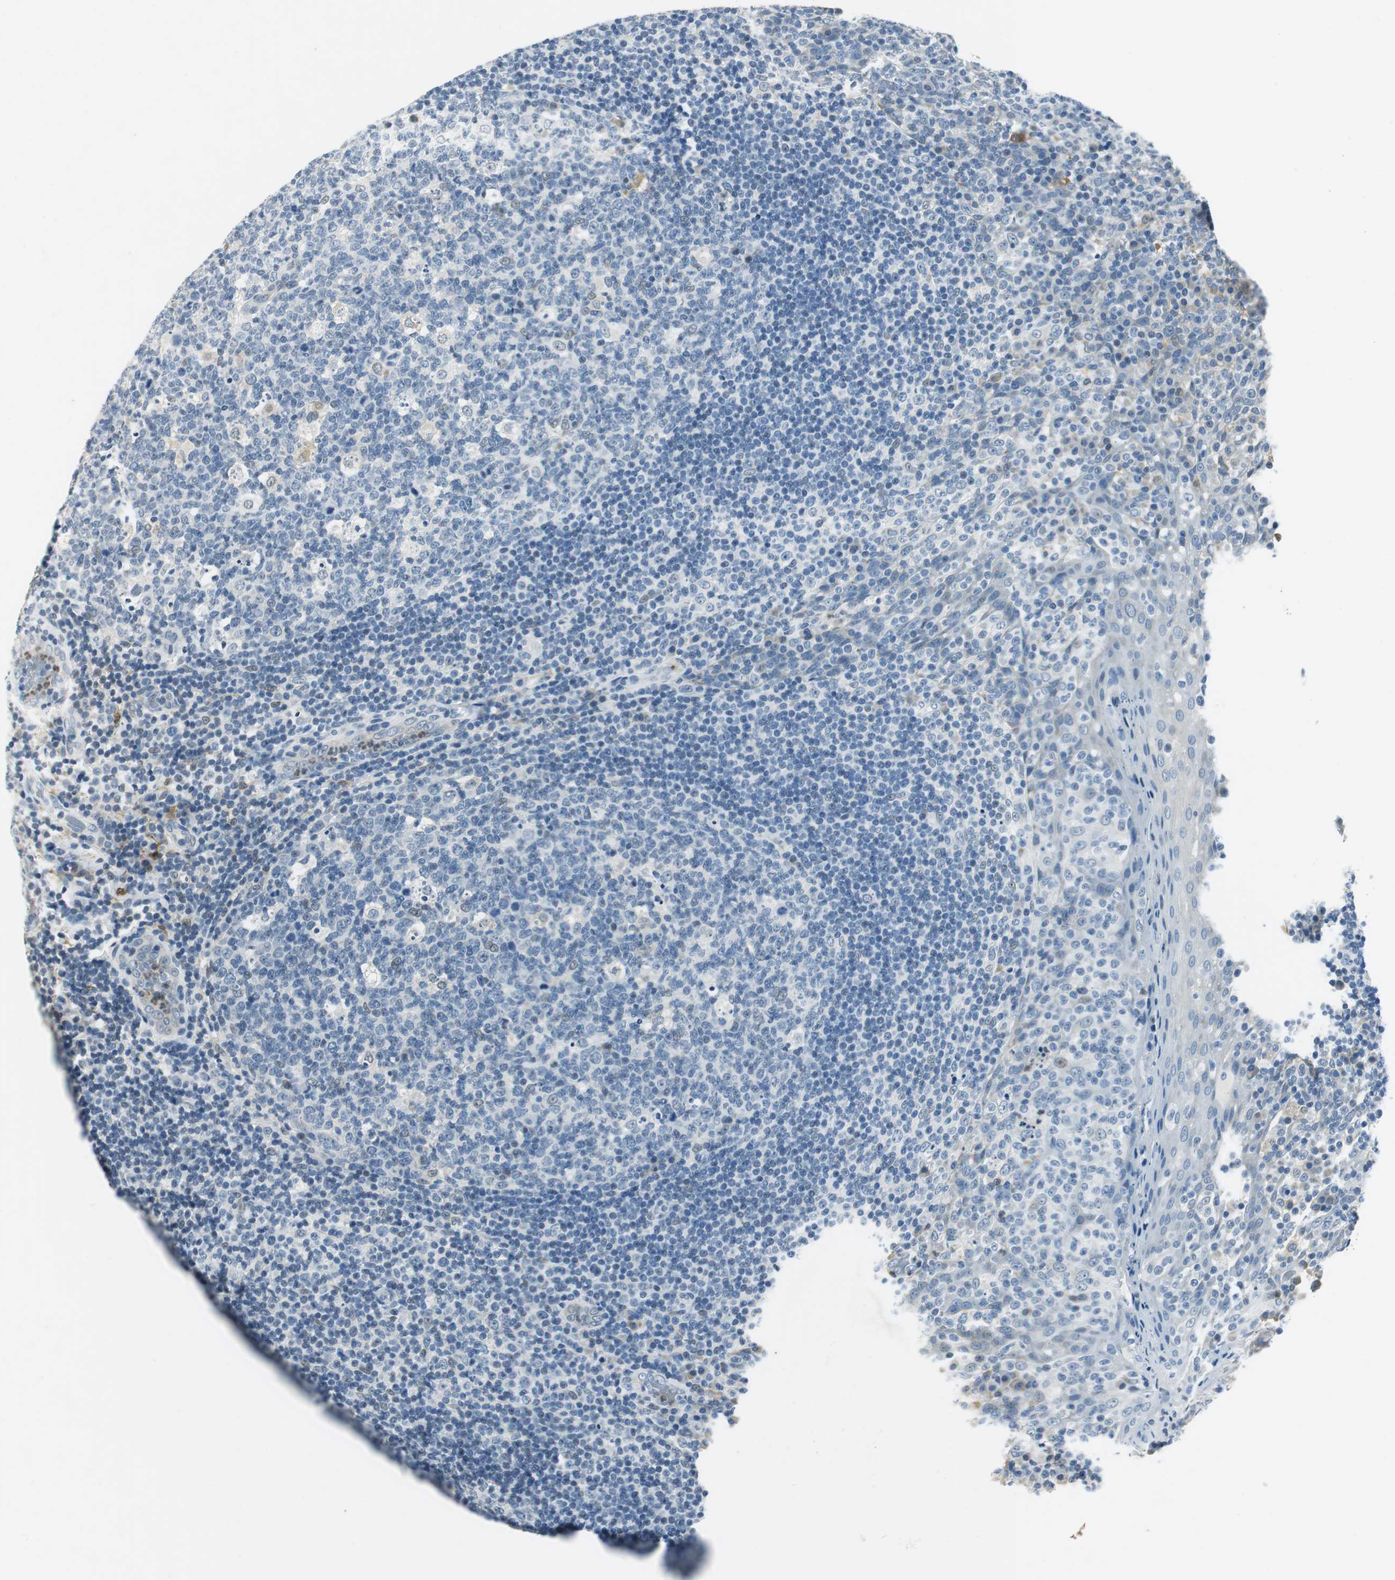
{"staining": {"intensity": "negative", "quantity": "none", "location": "none"}, "tissue": "tonsil", "cell_type": "Germinal center cells", "image_type": "normal", "snomed": [{"axis": "morphology", "description": "Normal tissue, NOS"}, {"axis": "topography", "description": "Tonsil"}], "caption": "Germinal center cells are negative for protein expression in unremarkable human tonsil.", "gene": "ME1", "patient": {"sex": "male", "age": 17}}